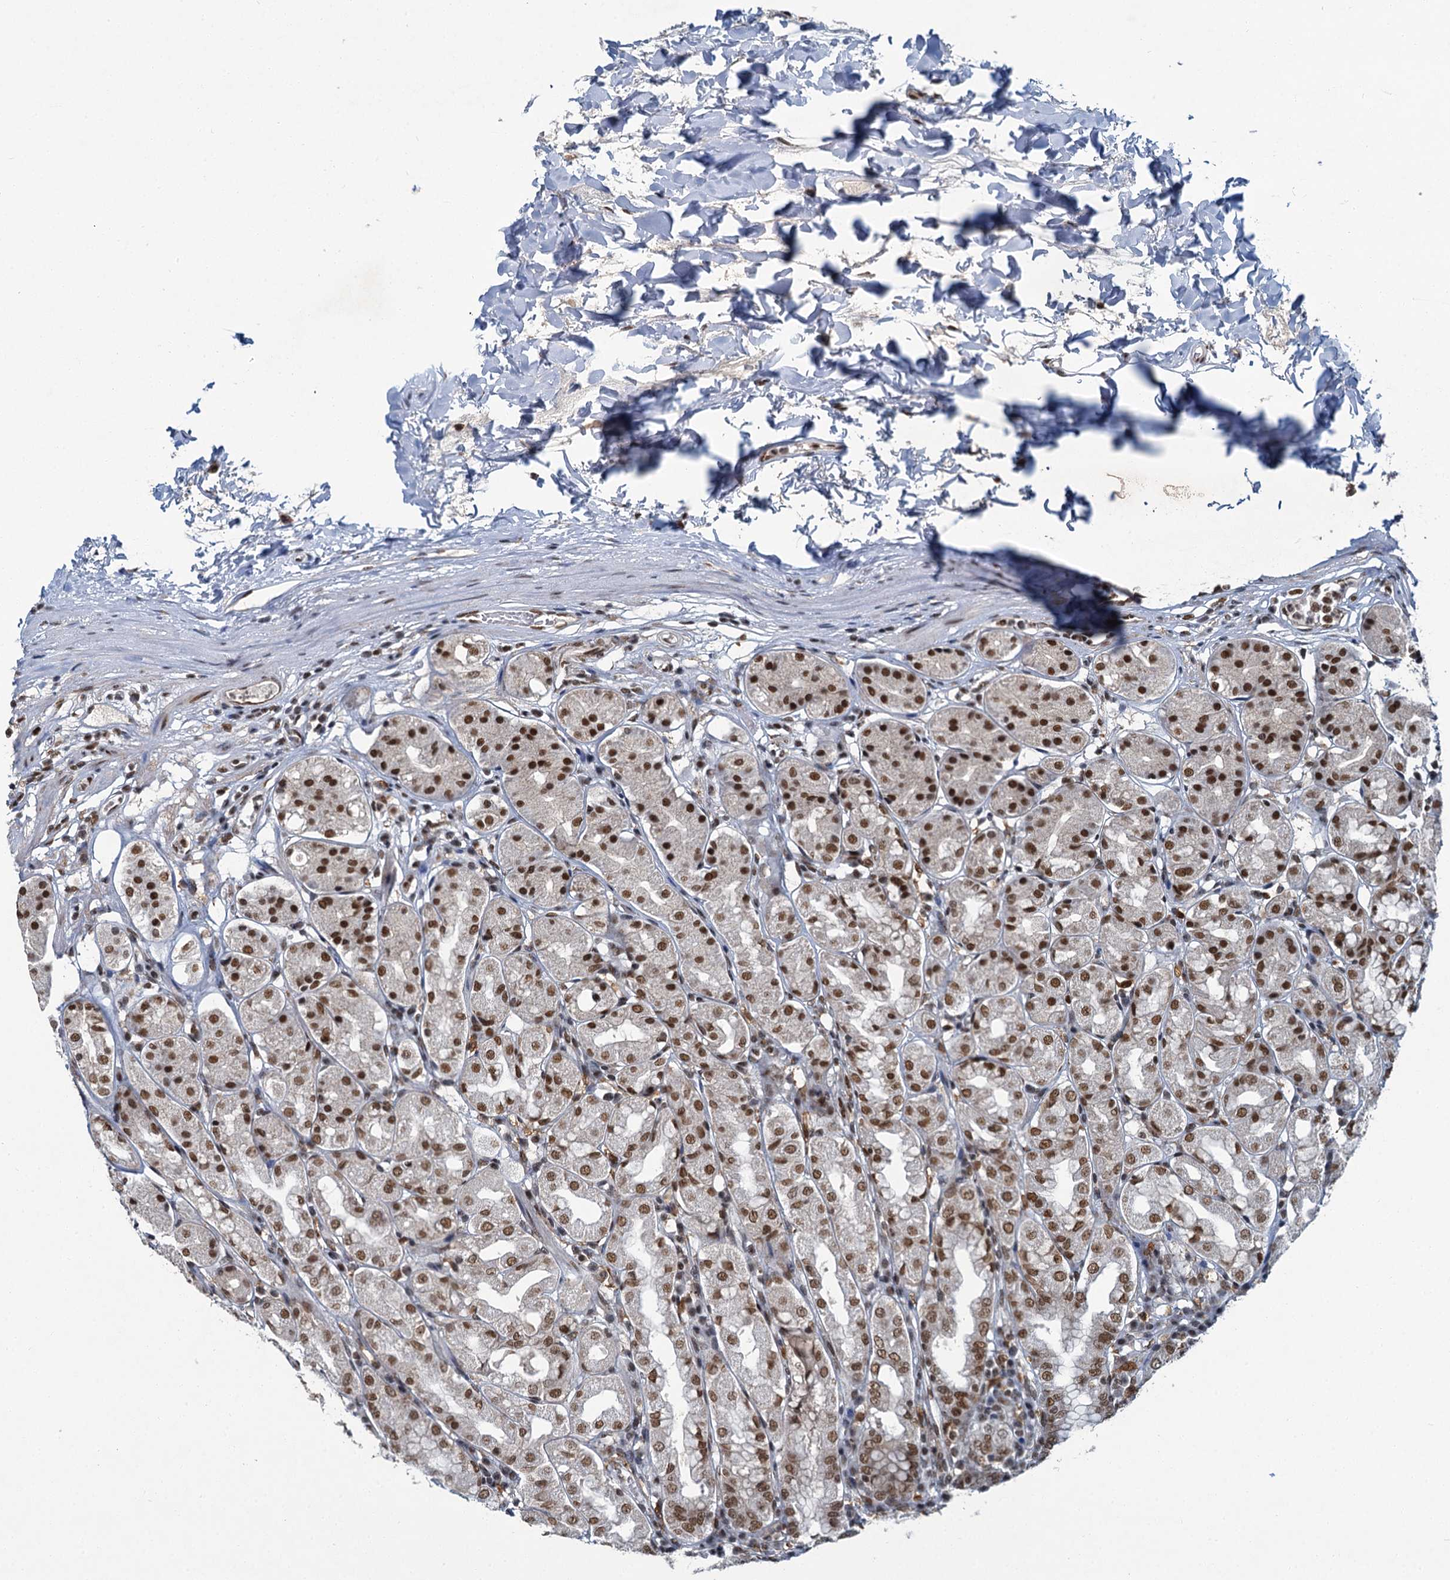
{"staining": {"intensity": "moderate", "quantity": ">75%", "location": "nuclear"}, "tissue": "stomach", "cell_type": "Glandular cells", "image_type": "normal", "snomed": [{"axis": "morphology", "description": "Normal tissue, NOS"}, {"axis": "topography", "description": "Stomach"}, {"axis": "topography", "description": "Stomach, lower"}], "caption": "Protein positivity by IHC reveals moderate nuclear staining in about >75% of glandular cells in unremarkable stomach.", "gene": "PPHLN1", "patient": {"sex": "female", "age": 56}}